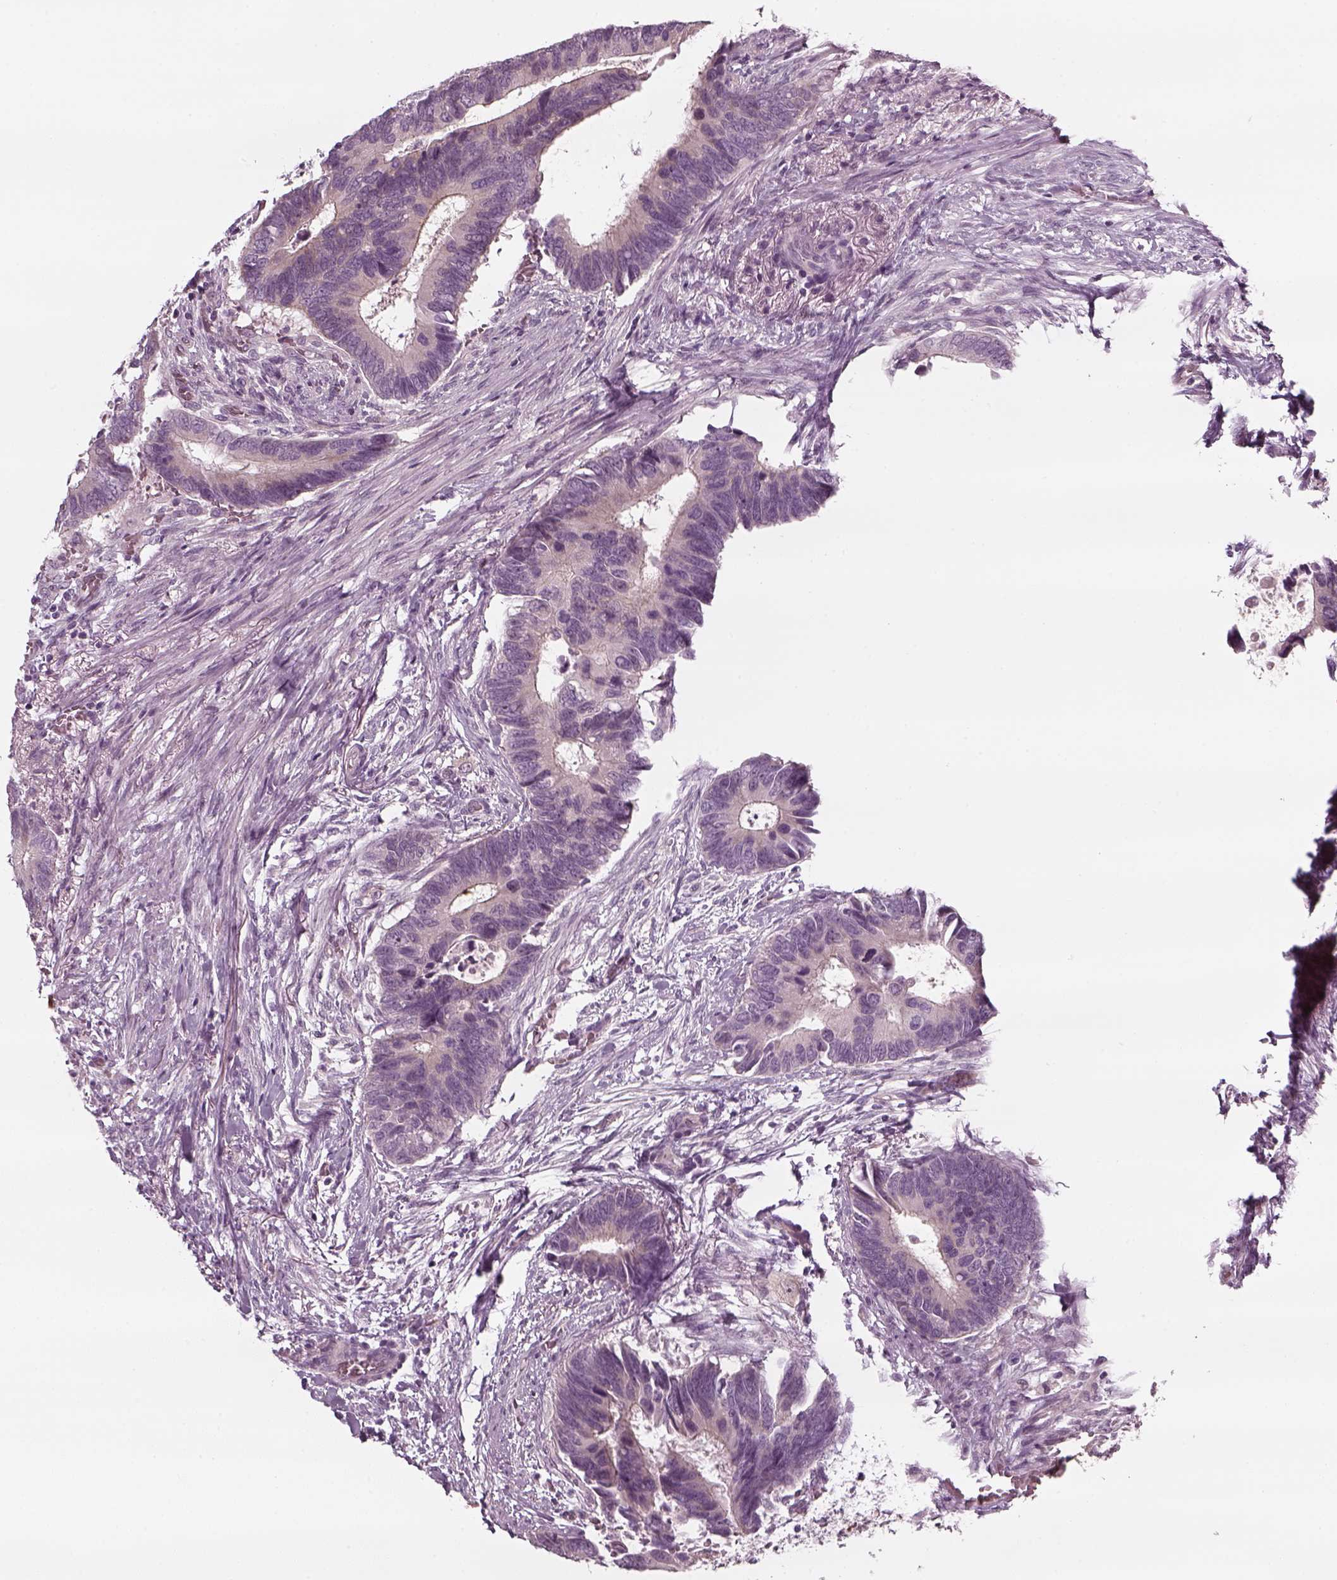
{"staining": {"intensity": "negative", "quantity": "none", "location": "none"}, "tissue": "colorectal cancer", "cell_type": "Tumor cells", "image_type": "cancer", "snomed": [{"axis": "morphology", "description": "Adenocarcinoma, NOS"}, {"axis": "topography", "description": "Colon"}], "caption": "Colorectal adenocarcinoma stained for a protein using IHC demonstrates no positivity tumor cells.", "gene": "PNMT", "patient": {"sex": "male", "age": 49}}